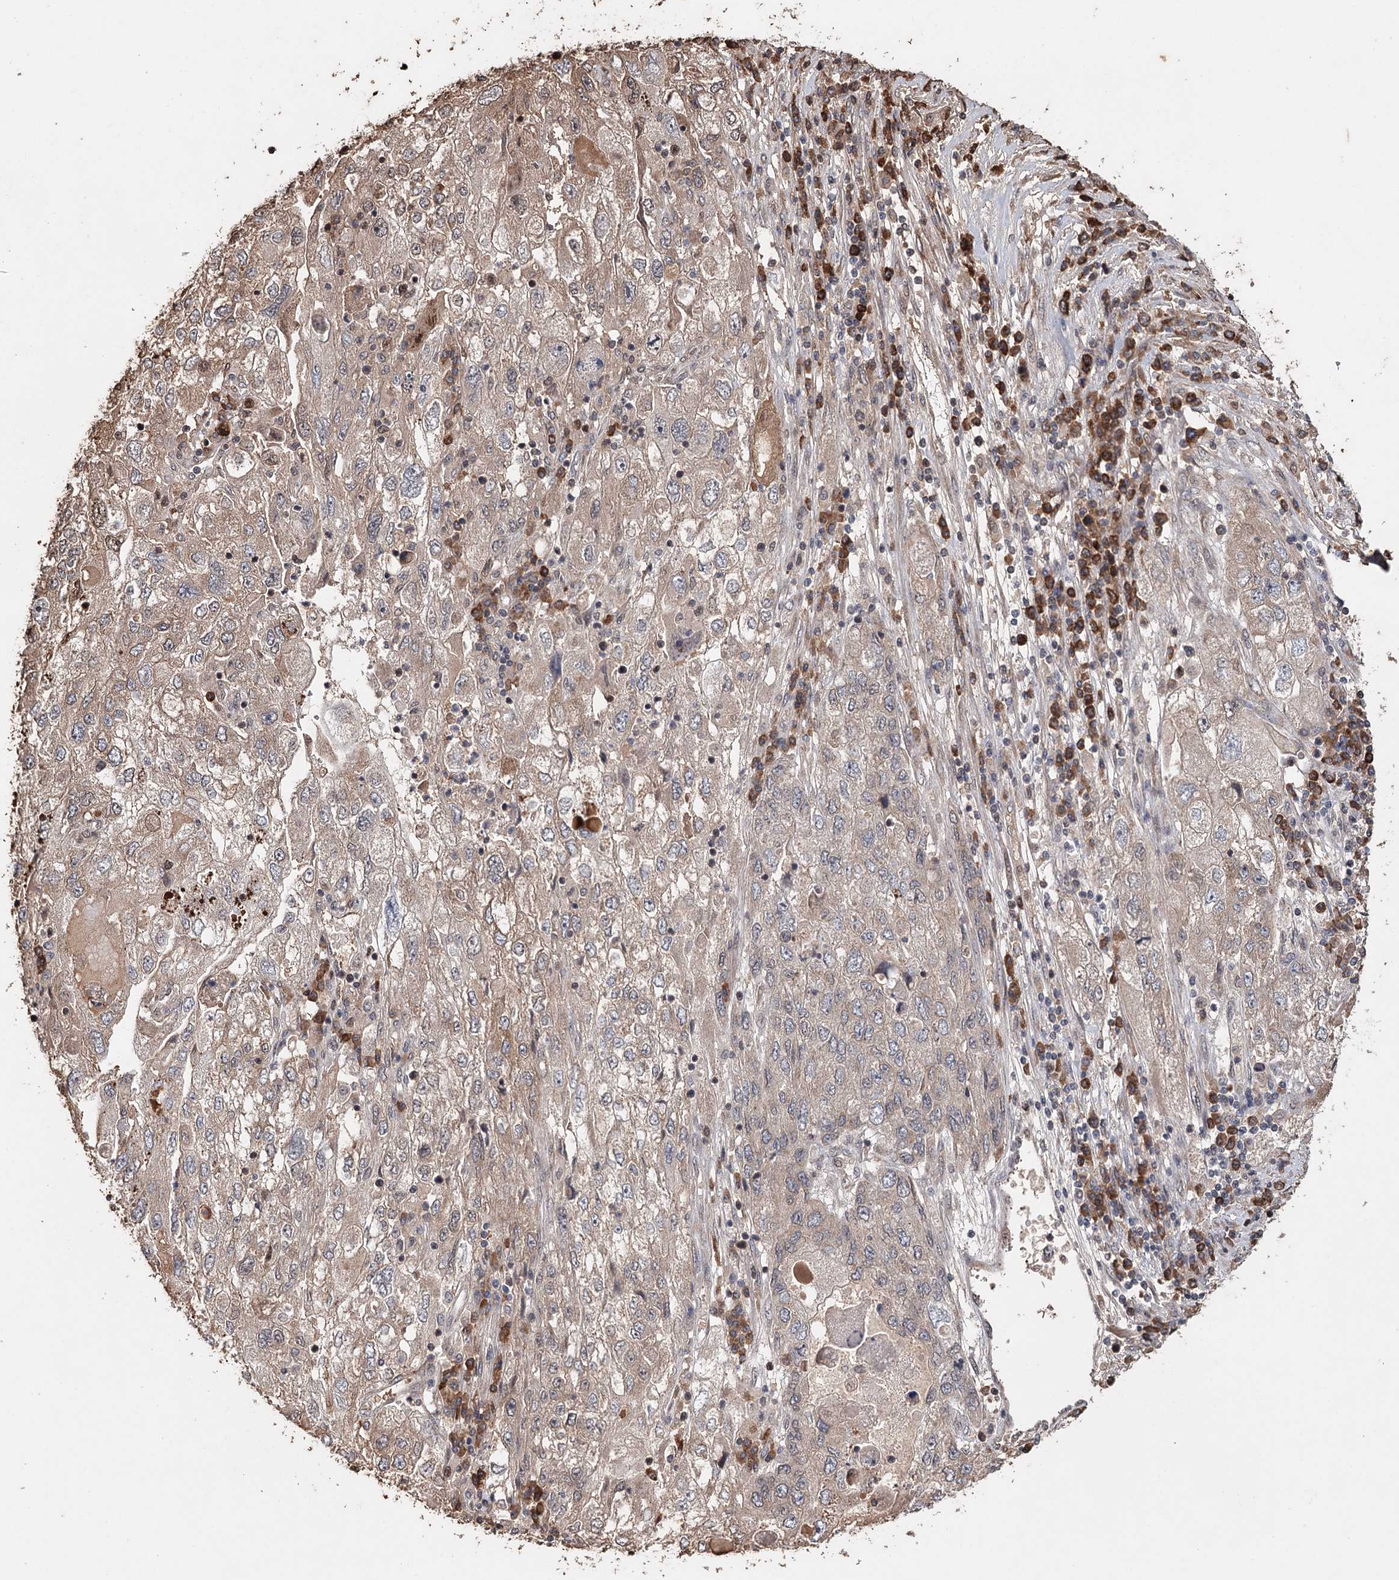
{"staining": {"intensity": "weak", "quantity": ">75%", "location": "cytoplasmic/membranous"}, "tissue": "endometrial cancer", "cell_type": "Tumor cells", "image_type": "cancer", "snomed": [{"axis": "morphology", "description": "Adenocarcinoma, NOS"}, {"axis": "topography", "description": "Endometrium"}], "caption": "Tumor cells reveal low levels of weak cytoplasmic/membranous positivity in approximately >75% of cells in human endometrial cancer (adenocarcinoma). The protein of interest is shown in brown color, while the nuclei are stained blue.", "gene": "SYVN1", "patient": {"sex": "female", "age": 49}}